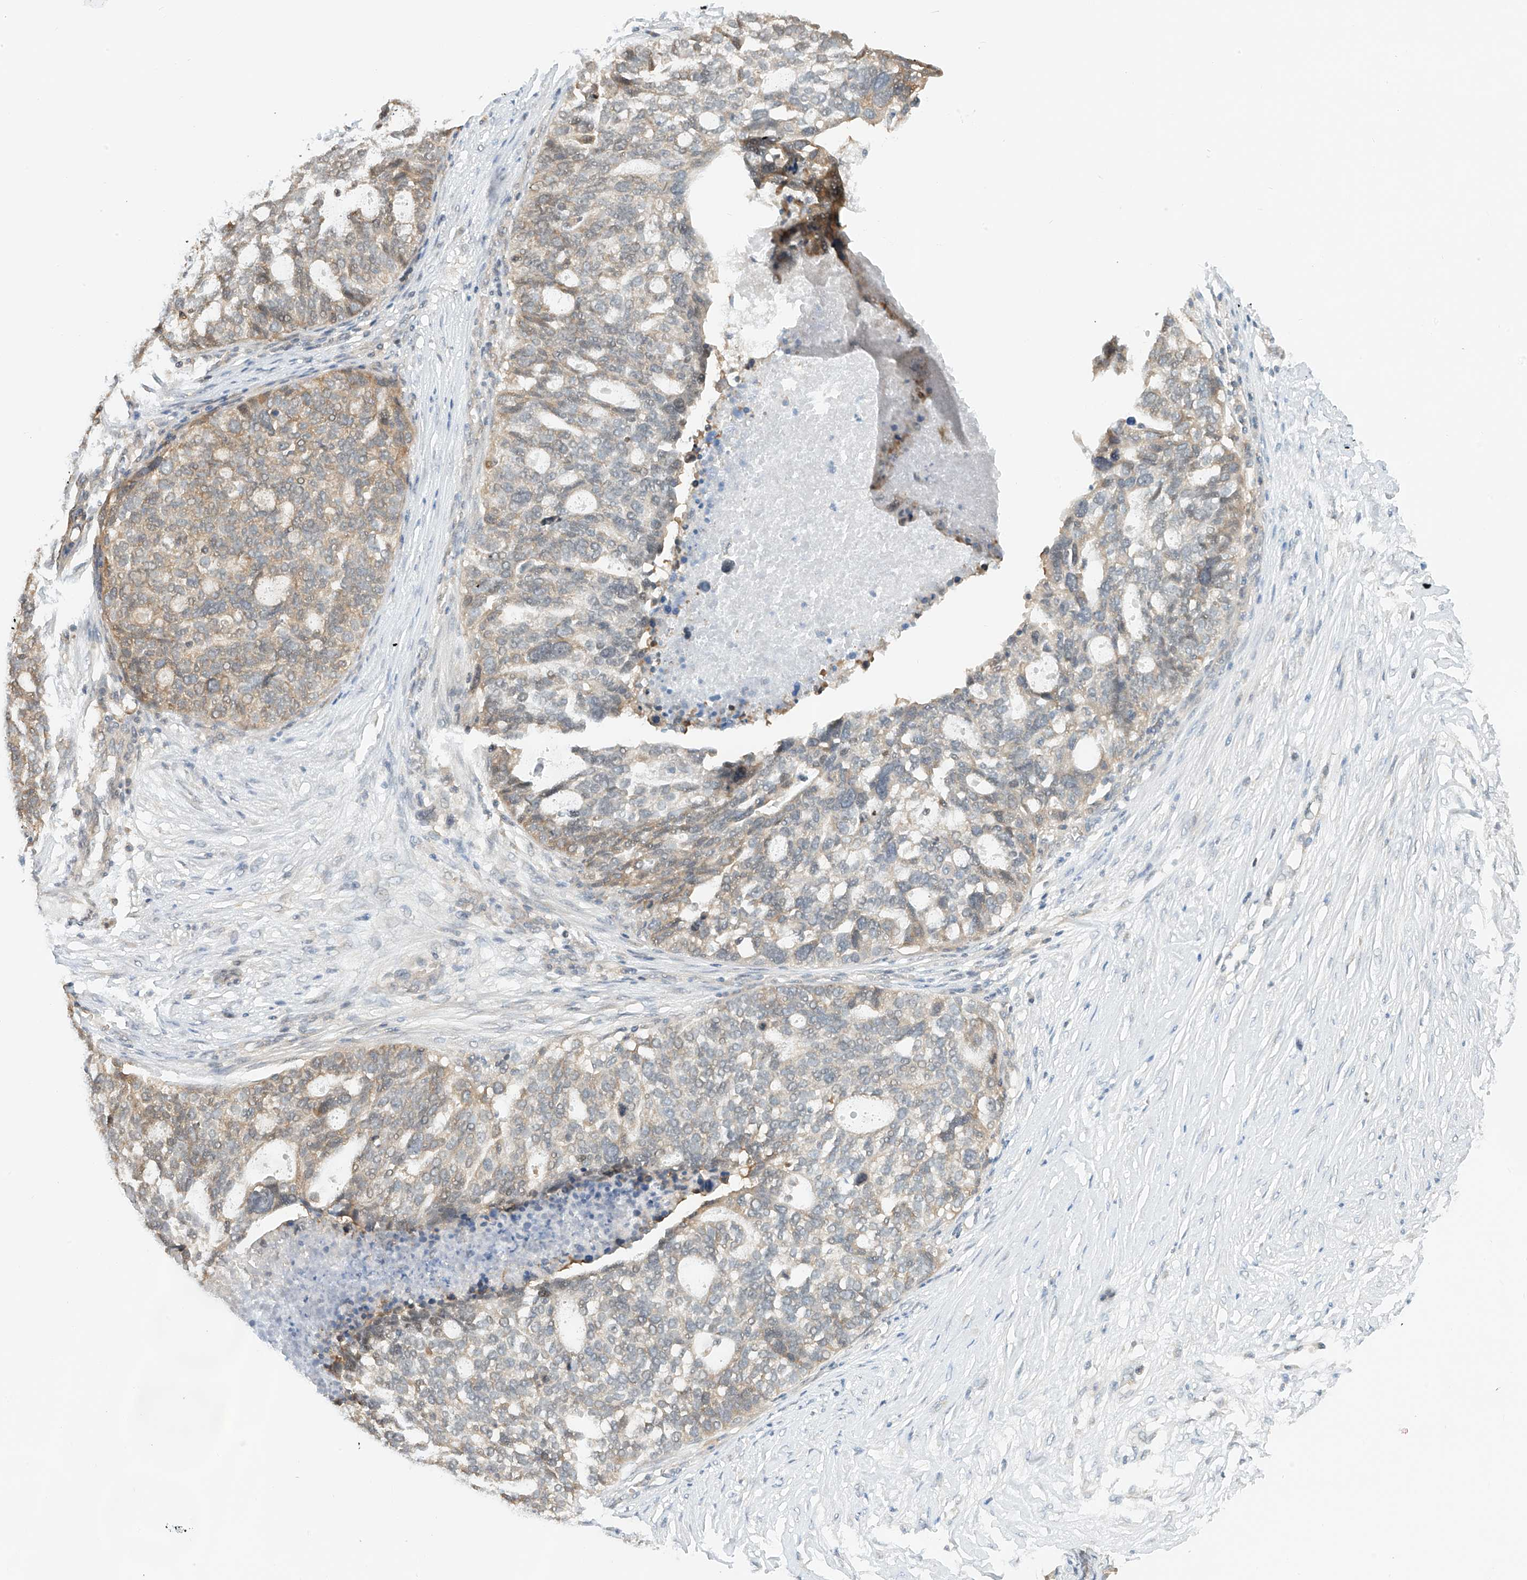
{"staining": {"intensity": "weak", "quantity": "25%-75%", "location": "cytoplasmic/membranous"}, "tissue": "ovarian cancer", "cell_type": "Tumor cells", "image_type": "cancer", "snomed": [{"axis": "morphology", "description": "Cystadenocarcinoma, serous, NOS"}, {"axis": "topography", "description": "Ovary"}], "caption": "Immunohistochemical staining of serous cystadenocarcinoma (ovarian) displays low levels of weak cytoplasmic/membranous protein expression in approximately 25%-75% of tumor cells.", "gene": "PPA2", "patient": {"sex": "female", "age": 59}}